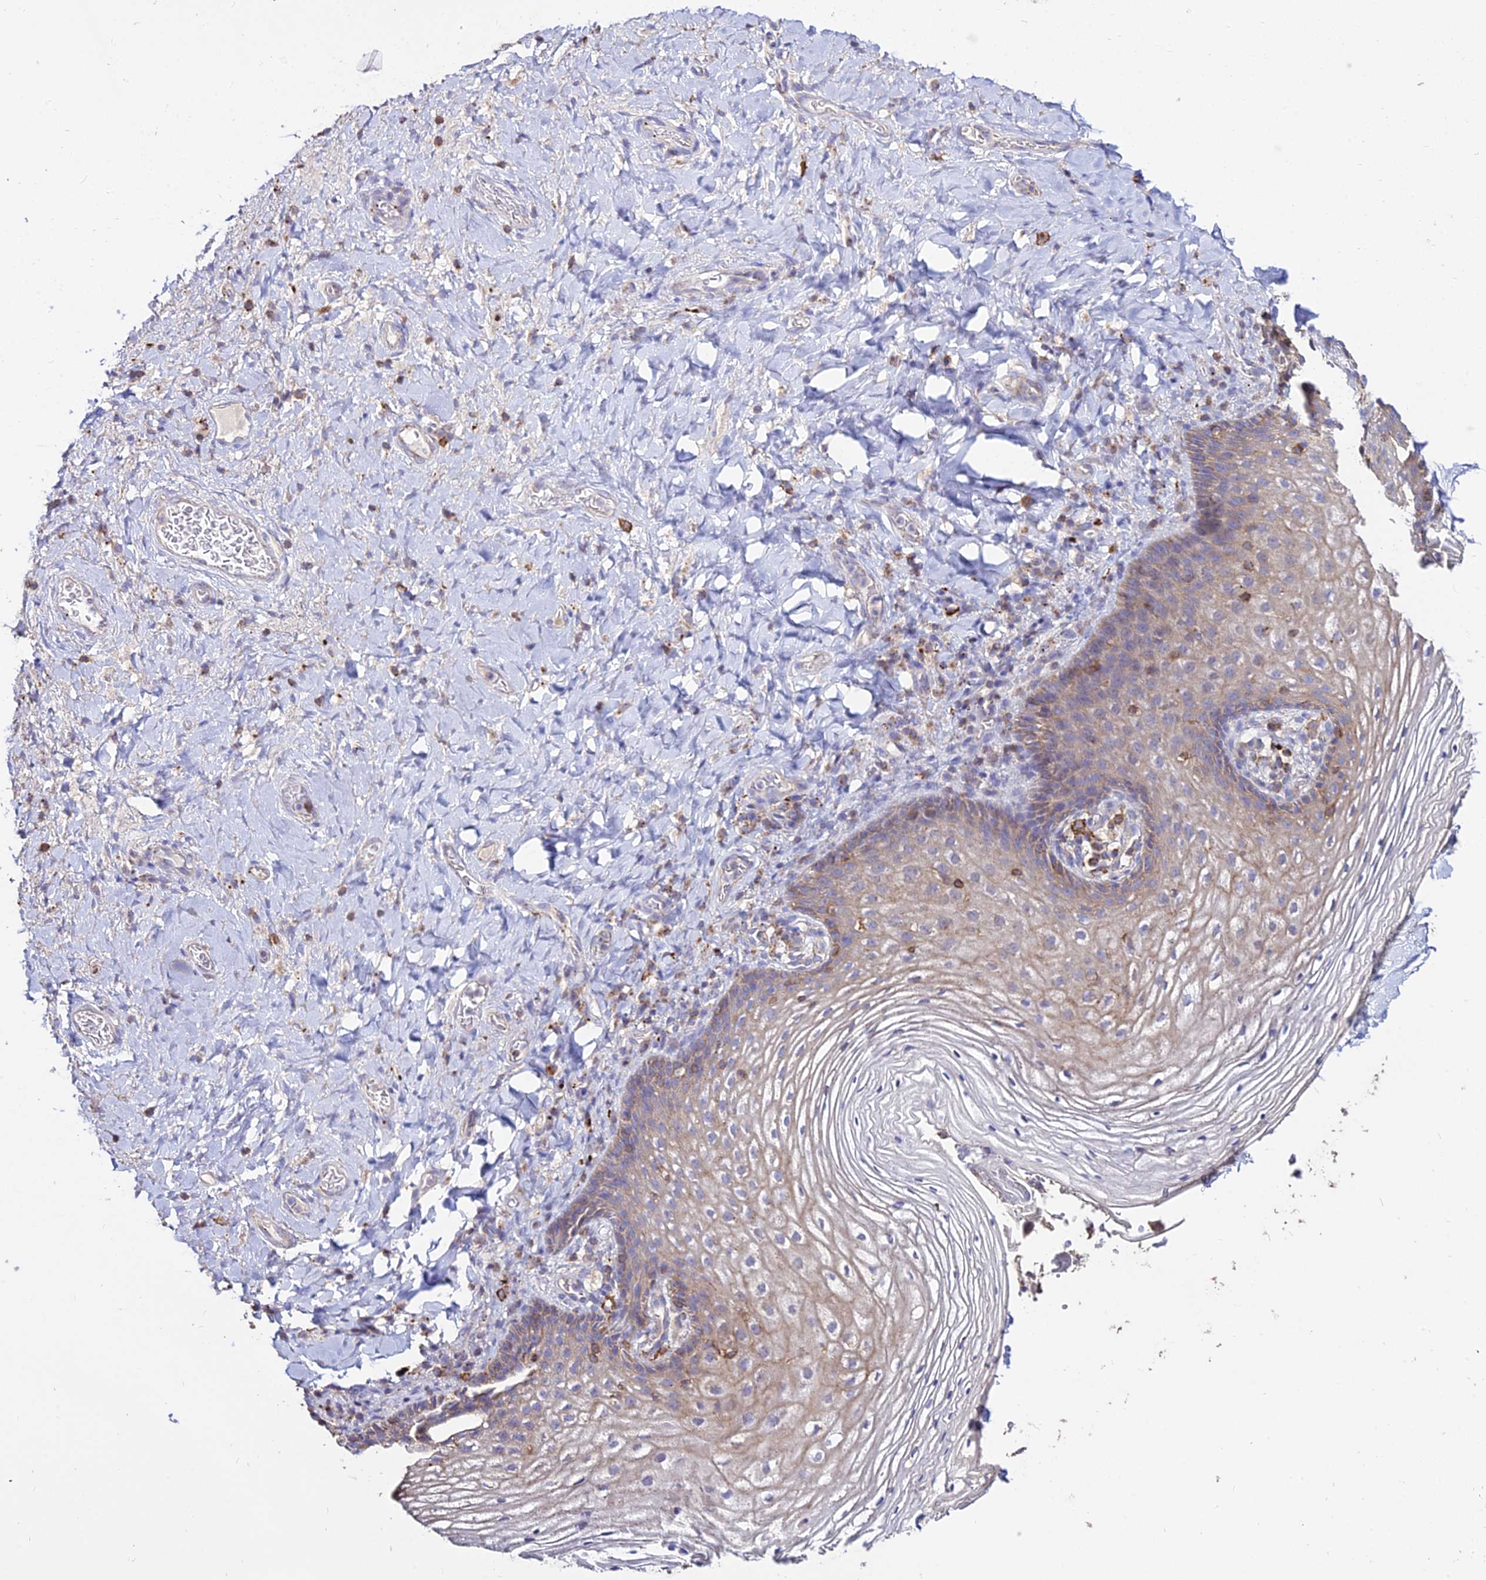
{"staining": {"intensity": "weak", "quantity": ">75%", "location": "cytoplasmic/membranous"}, "tissue": "vagina", "cell_type": "Squamous epithelial cells", "image_type": "normal", "snomed": [{"axis": "morphology", "description": "Normal tissue, NOS"}, {"axis": "topography", "description": "Vagina"}], "caption": "A high-resolution micrograph shows immunohistochemistry (IHC) staining of benign vagina, which displays weak cytoplasmic/membranous staining in approximately >75% of squamous epithelial cells.", "gene": "PNLIPRP3", "patient": {"sex": "female", "age": 60}}